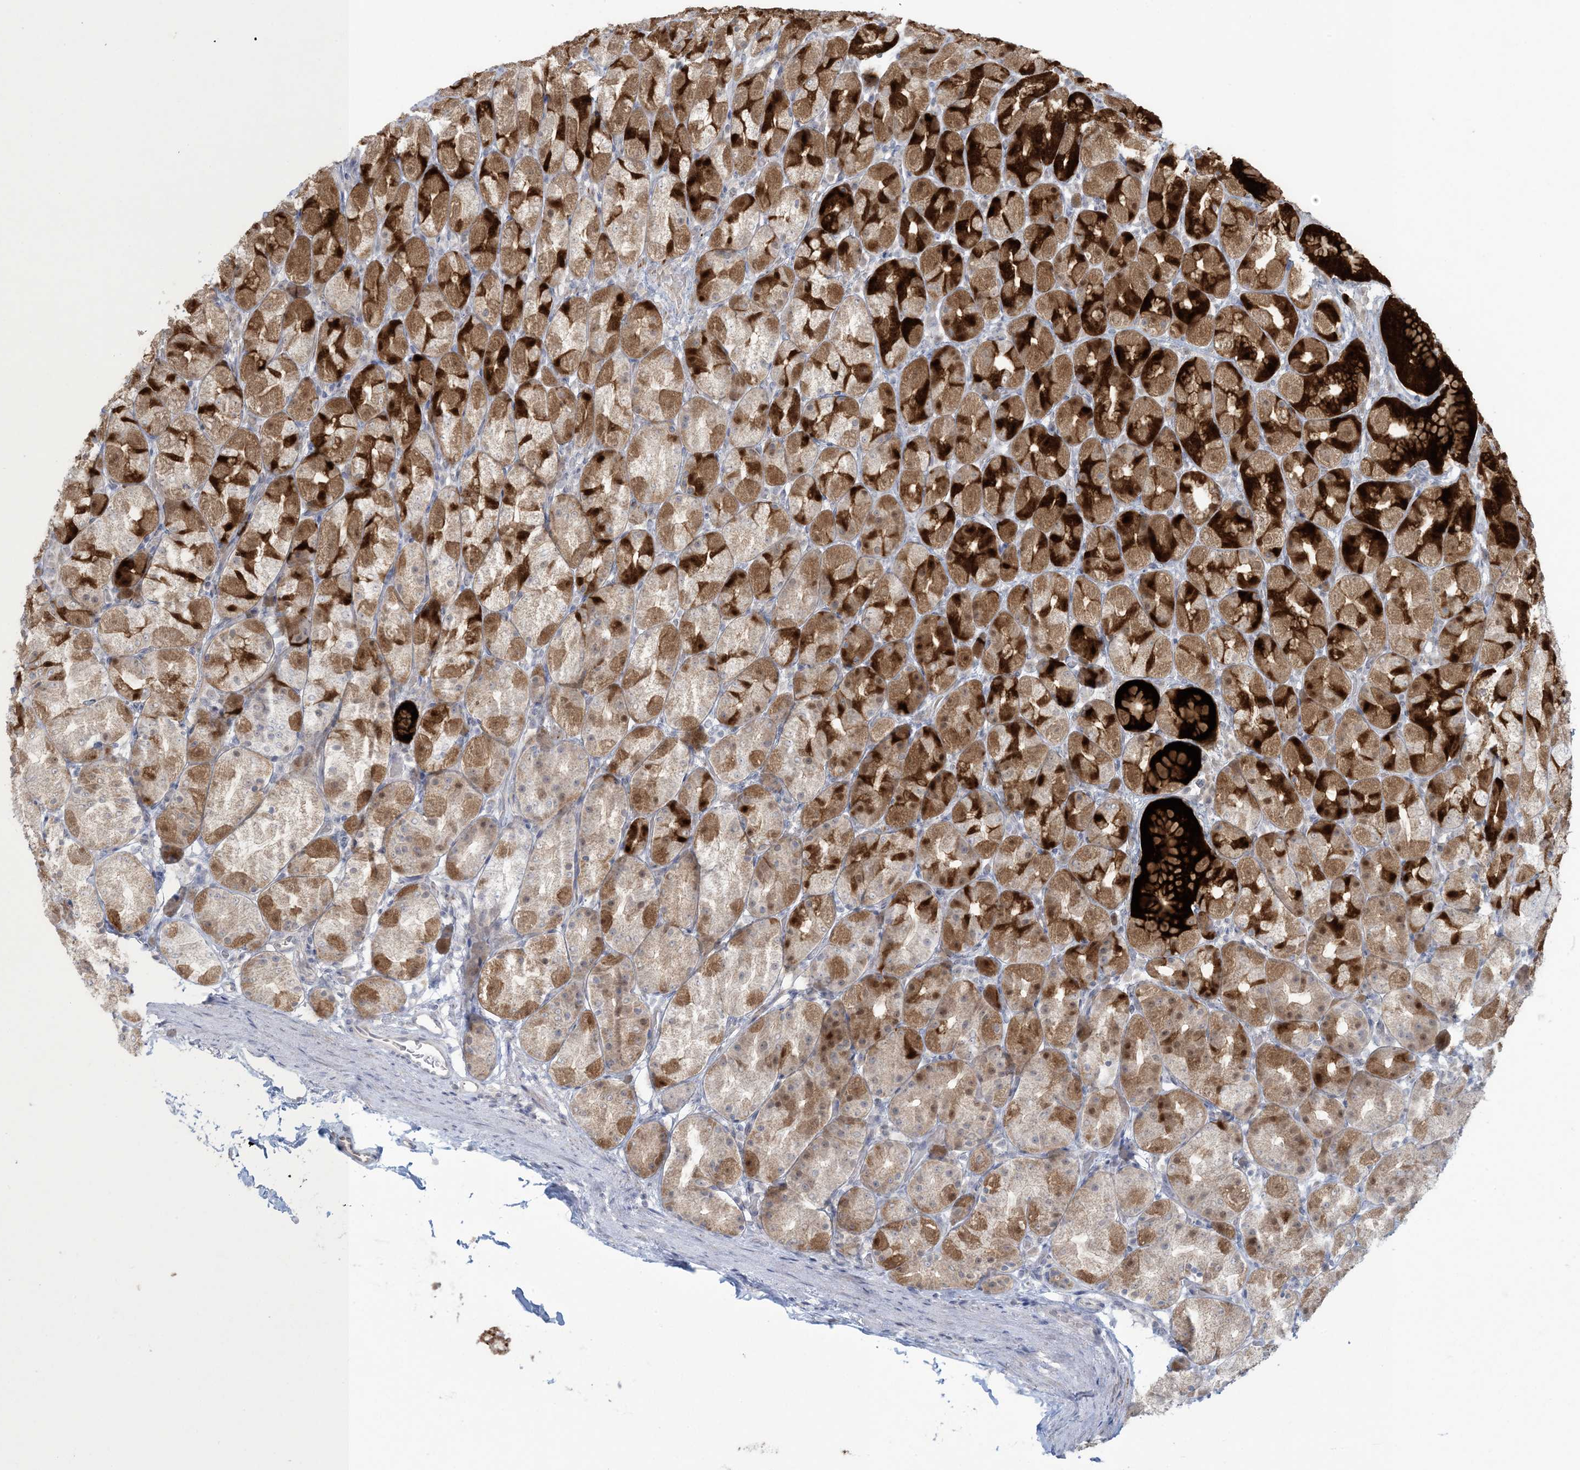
{"staining": {"intensity": "strong", "quantity": "25%-75%", "location": "cytoplasmic/membranous,nuclear"}, "tissue": "stomach", "cell_type": "Glandular cells", "image_type": "normal", "snomed": [{"axis": "morphology", "description": "Normal tissue, NOS"}, {"axis": "topography", "description": "Stomach, upper"}], "caption": "Strong cytoplasmic/membranous,nuclear expression is appreciated in approximately 25%-75% of glandular cells in normal stomach.", "gene": "NRBP2", "patient": {"sex": "male", "age": 68}}